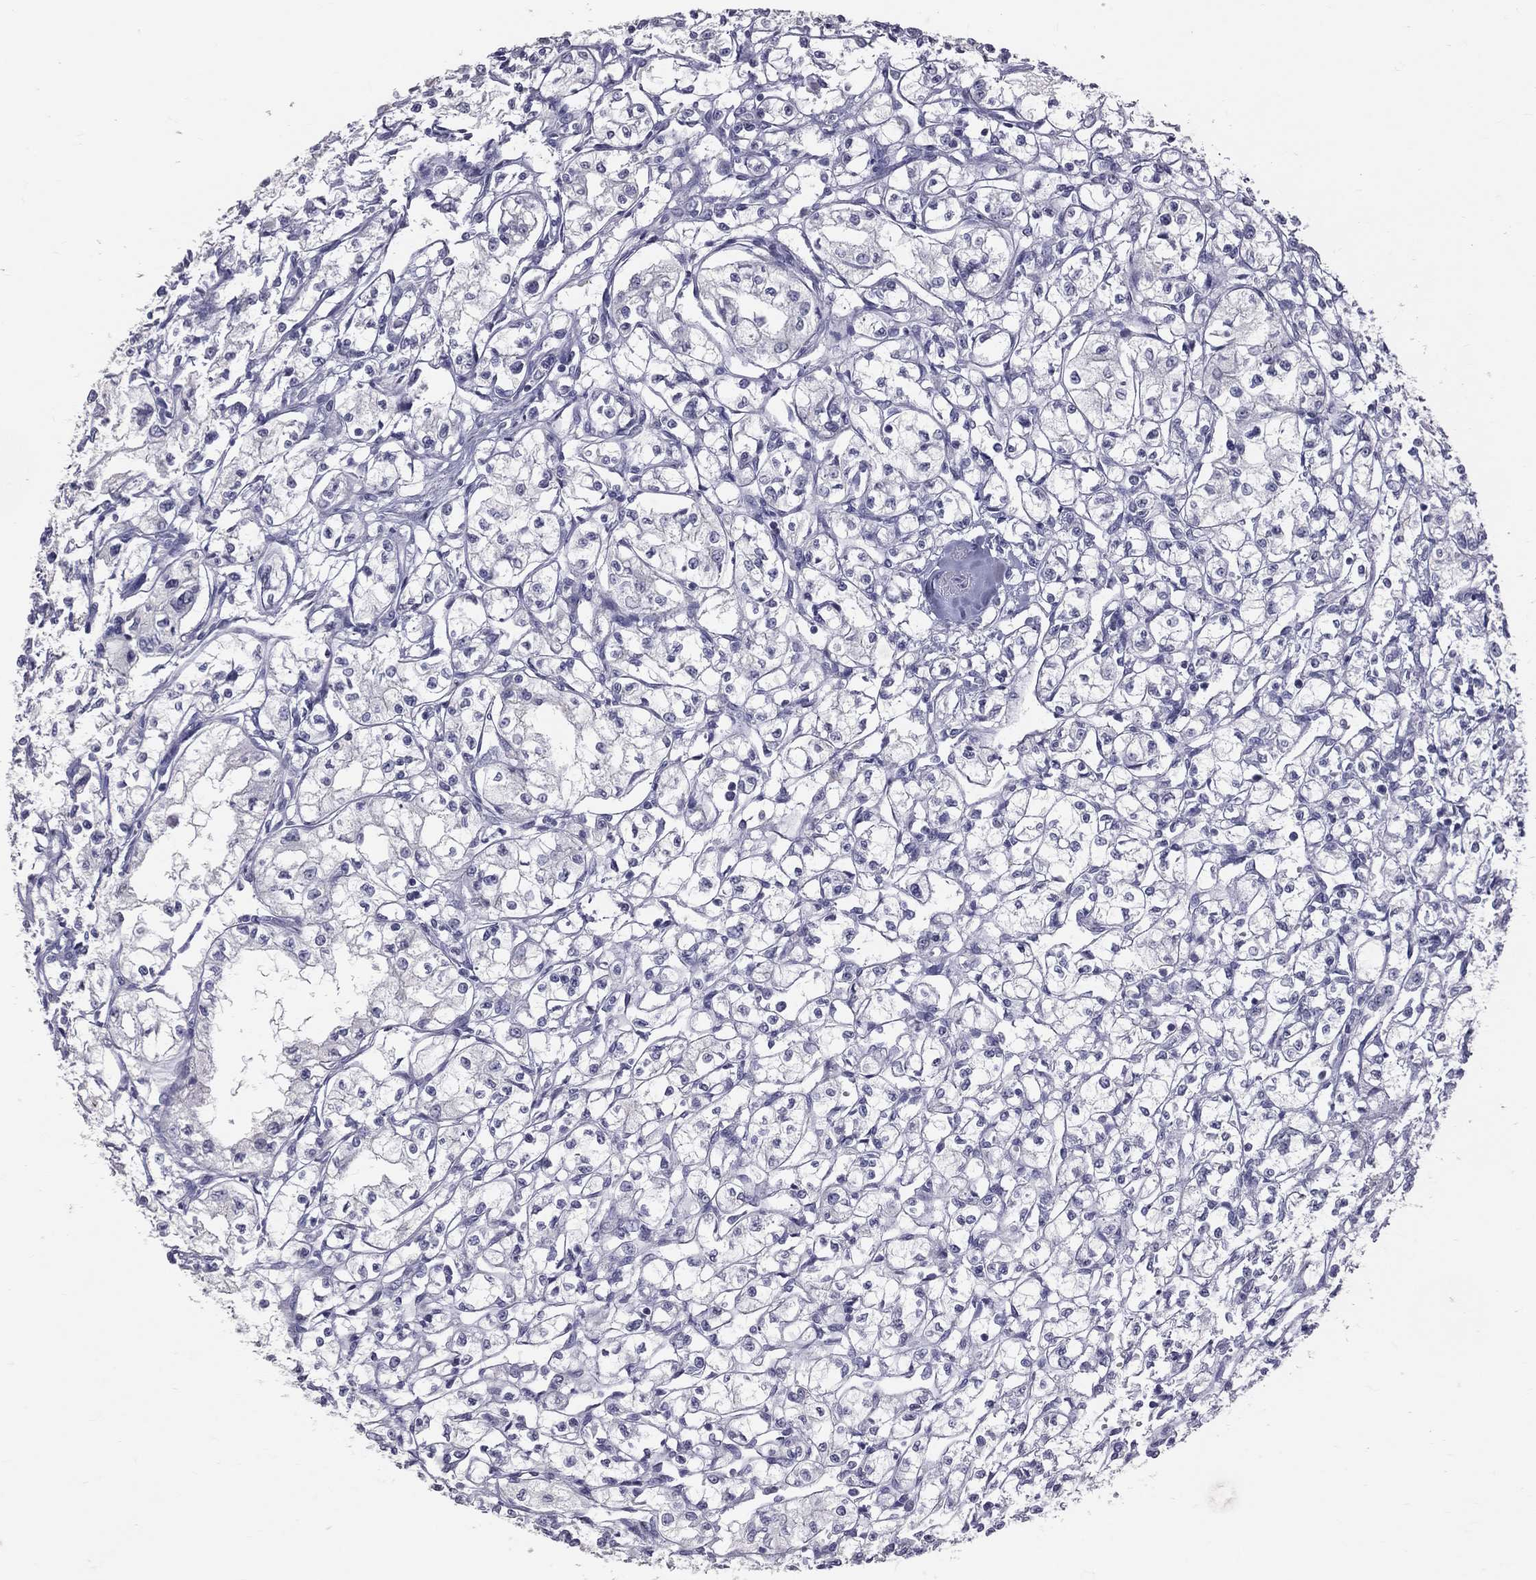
{"staining": {"intensity": "negative", "quantity": "none", "location": "none"}, "tissue": "renal cancer", "cell_type": "Tumor cells", "image_type": "cancer", "snomed": [{"axis": "morphology", "description": "Adenocarcinoma, NOS"}, {"axis": "topography", "description": "Kidney"}], "caption": "Immunohistochemistry micrograph of human renal cancer stained for a protein (brown), which shows no staining in tumor cells.", "gene": "TFPI2", "patient": {"sex": "male", "age": 56}}